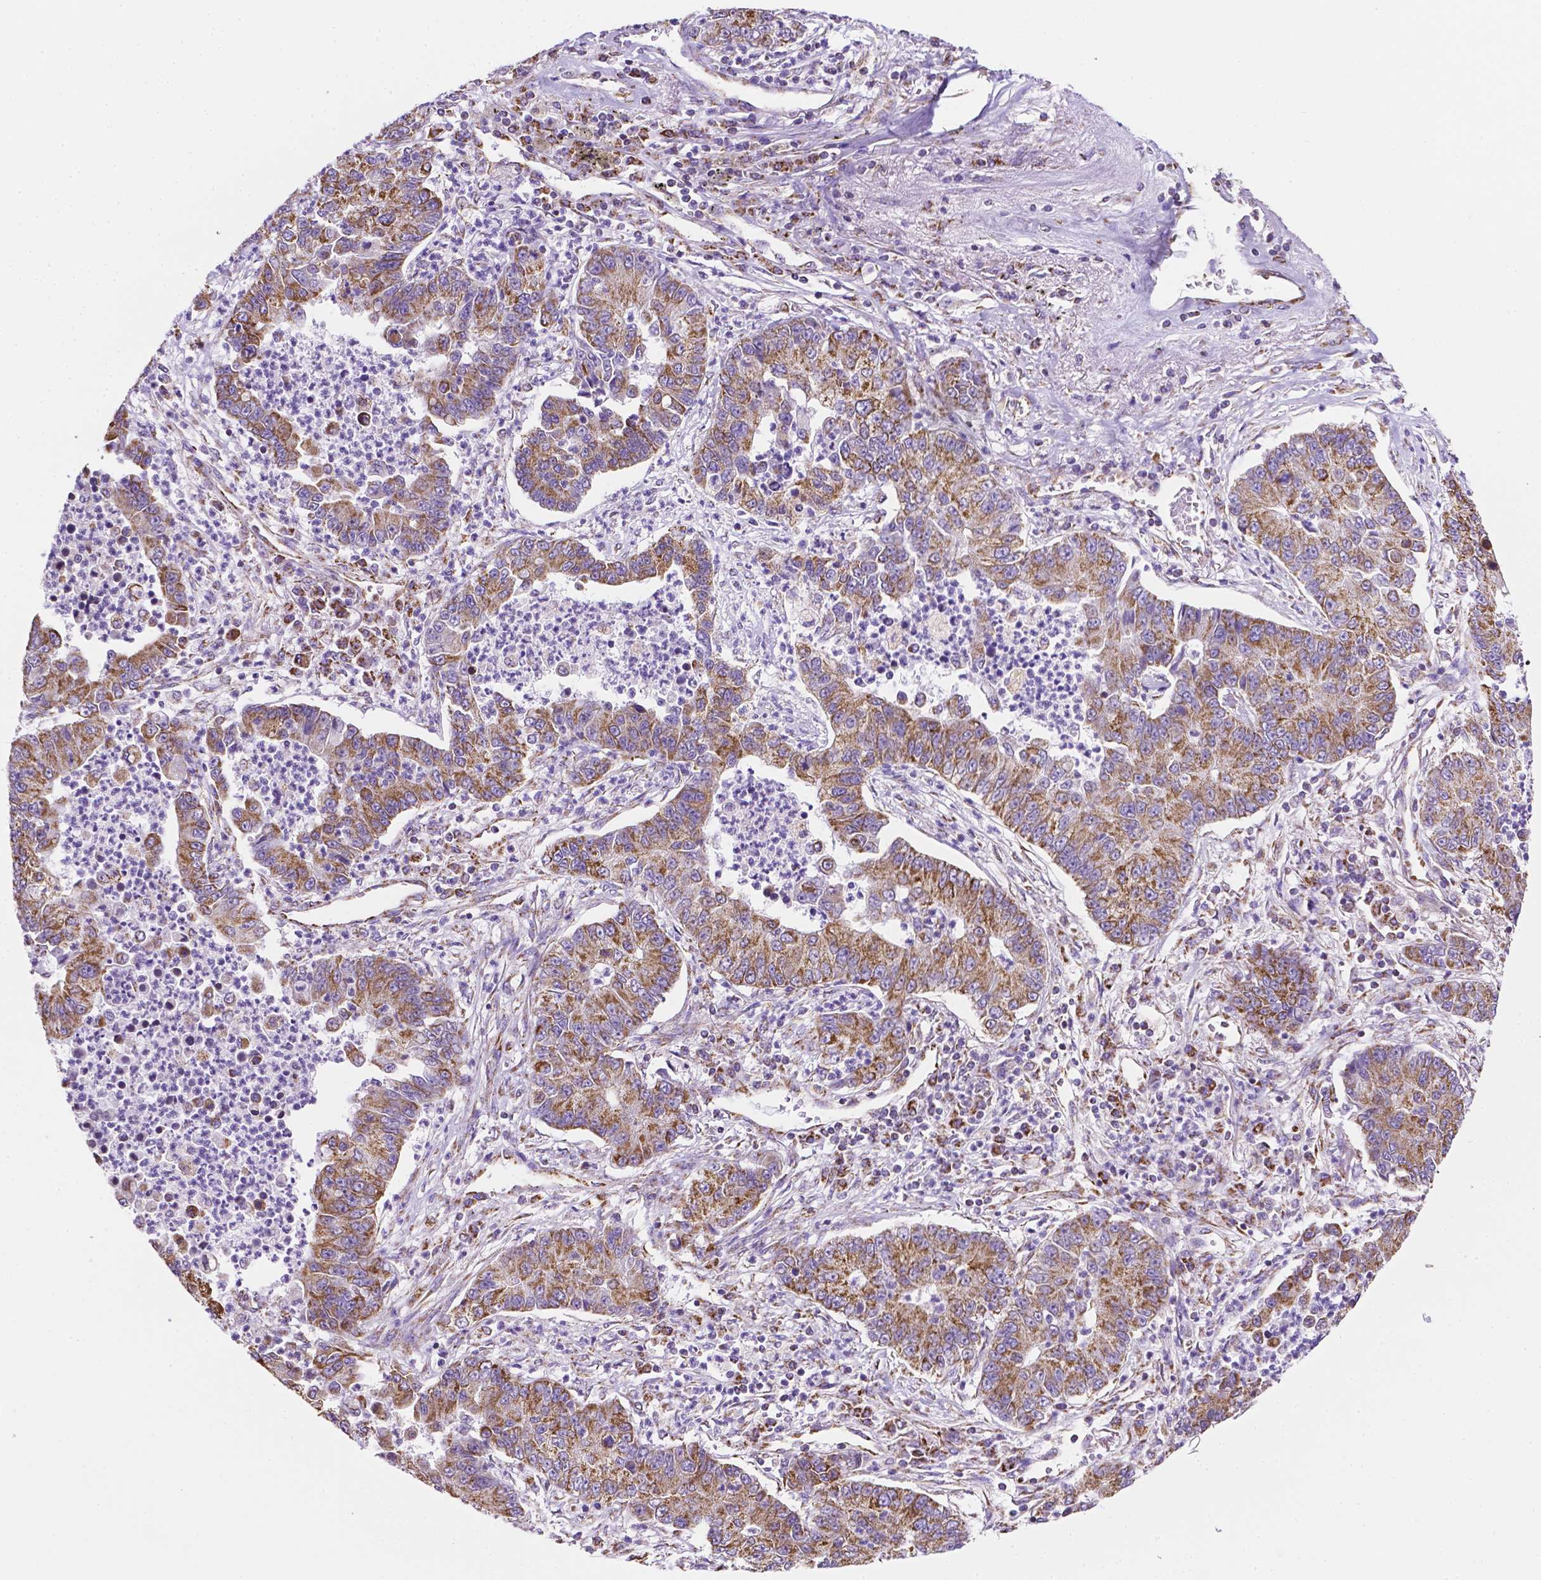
{"staining": {"intensity": "moderate", "quantity": ">75%", "location": "cytoplasmic/membranous"}, "tissue": "lung cancer", "cell_type": "Tumor cells", "image_type": "cancer", "snomed": [{"axis": "morphology", "description": "Adenocarcinoma, NOS"}, {"axis": "topography", "description": "Lung"}], "caption": "A histopathology image of human lung cancer stained for a protein displays moderate cytoplasmic/membranous brown staining in tumor cells.", "gene": "RMDN3", "patient": {"sex": "female", "age": 57}}